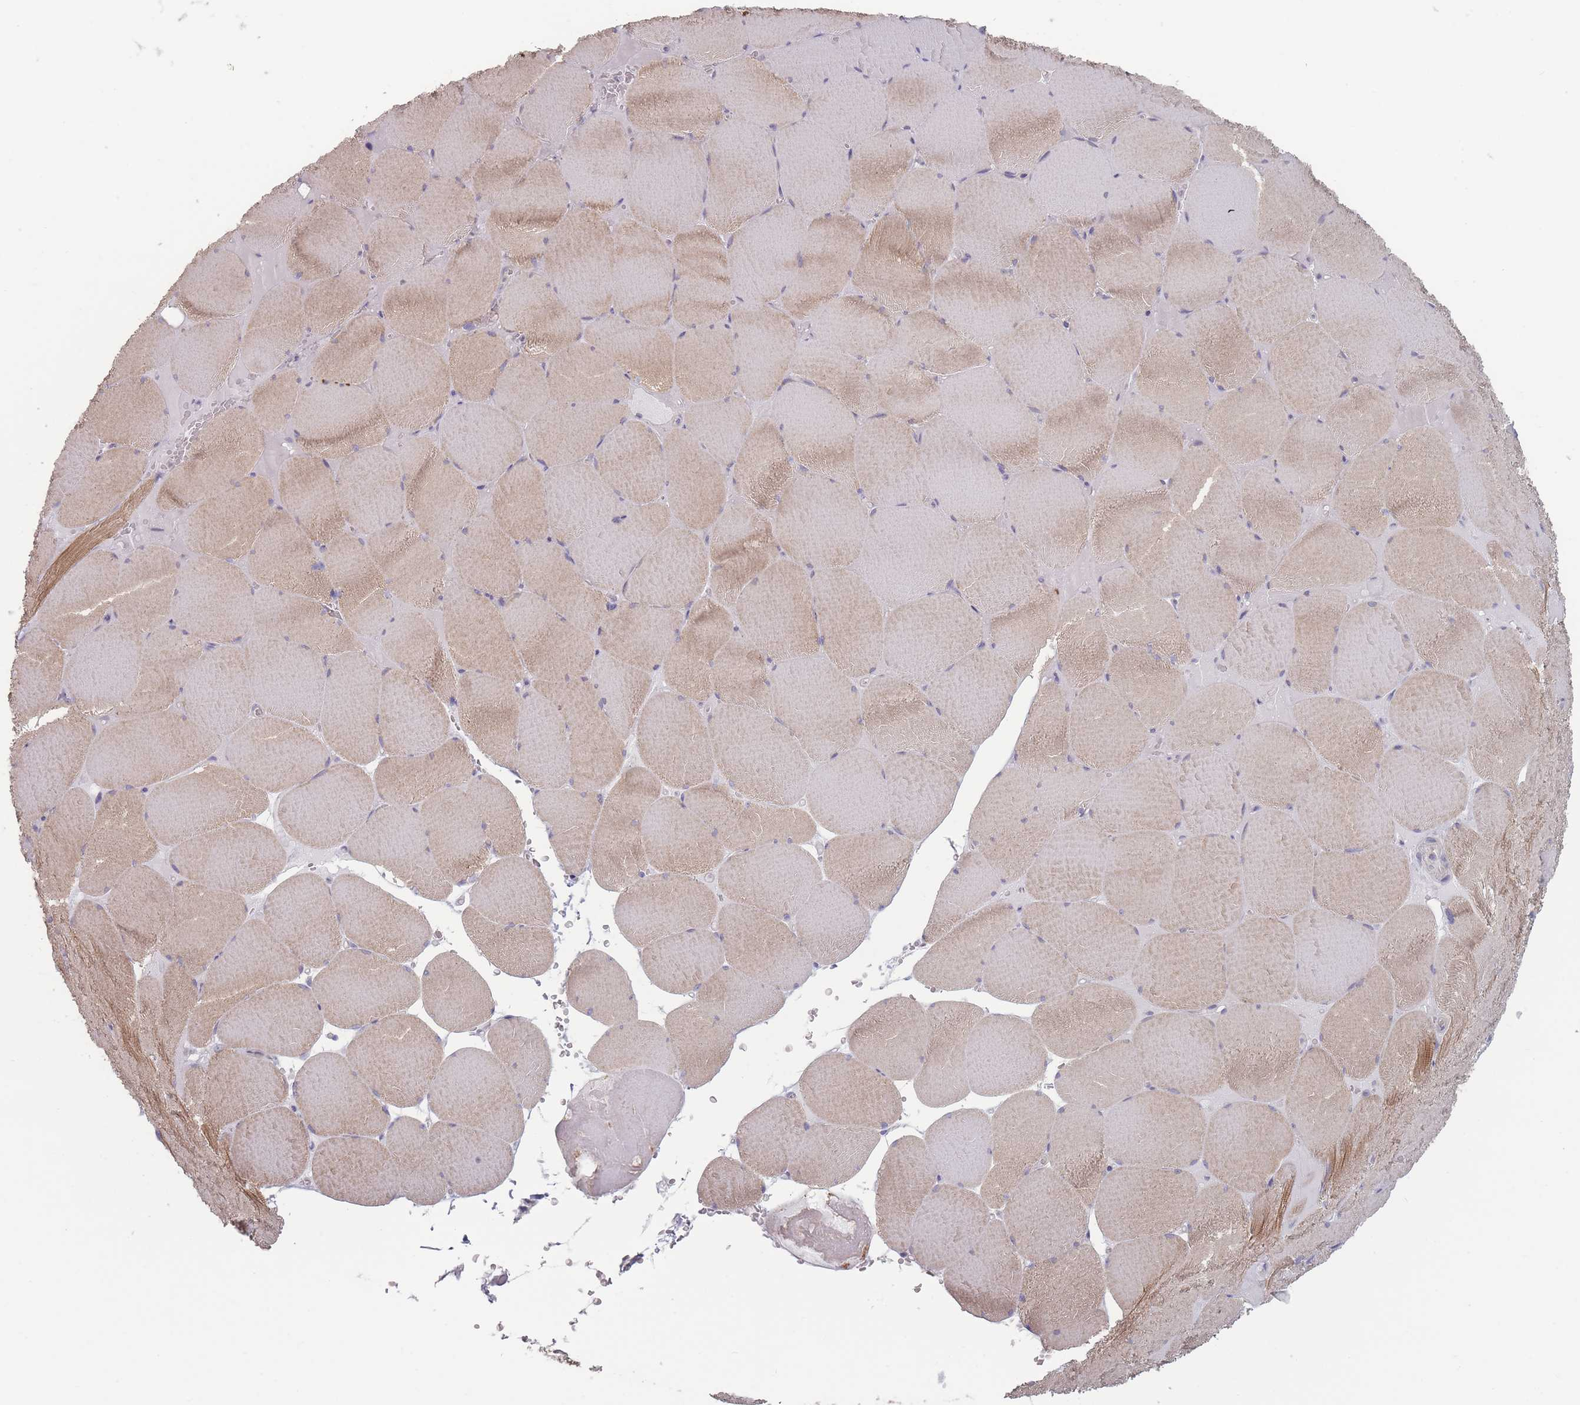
{"staining": {"intensity": "strong", "quantity": "25%-75%", "location": "cytoplasmic/membranous"}, "tissue": "skeletal muscle", "cell_type": "Myocytes", "image_type": "normal", "snomed": [{"axis": "morphology", "description": "Normal tissue, NOS"}, {"axis": "topography", "description": "Skeletal muscle"}, {"axis": "topography", "description": "Head-Neck"}], "caption": "Immunohistochemistry image of unremarkable skeletal muscle stained for a protein (brown), which exhibits high levels of strong cytoplasmic/membranous staining in about 25%-75% of myocytes.", "gene": "AKAIN1", "patient": {"sex": "male", "age": 66}}